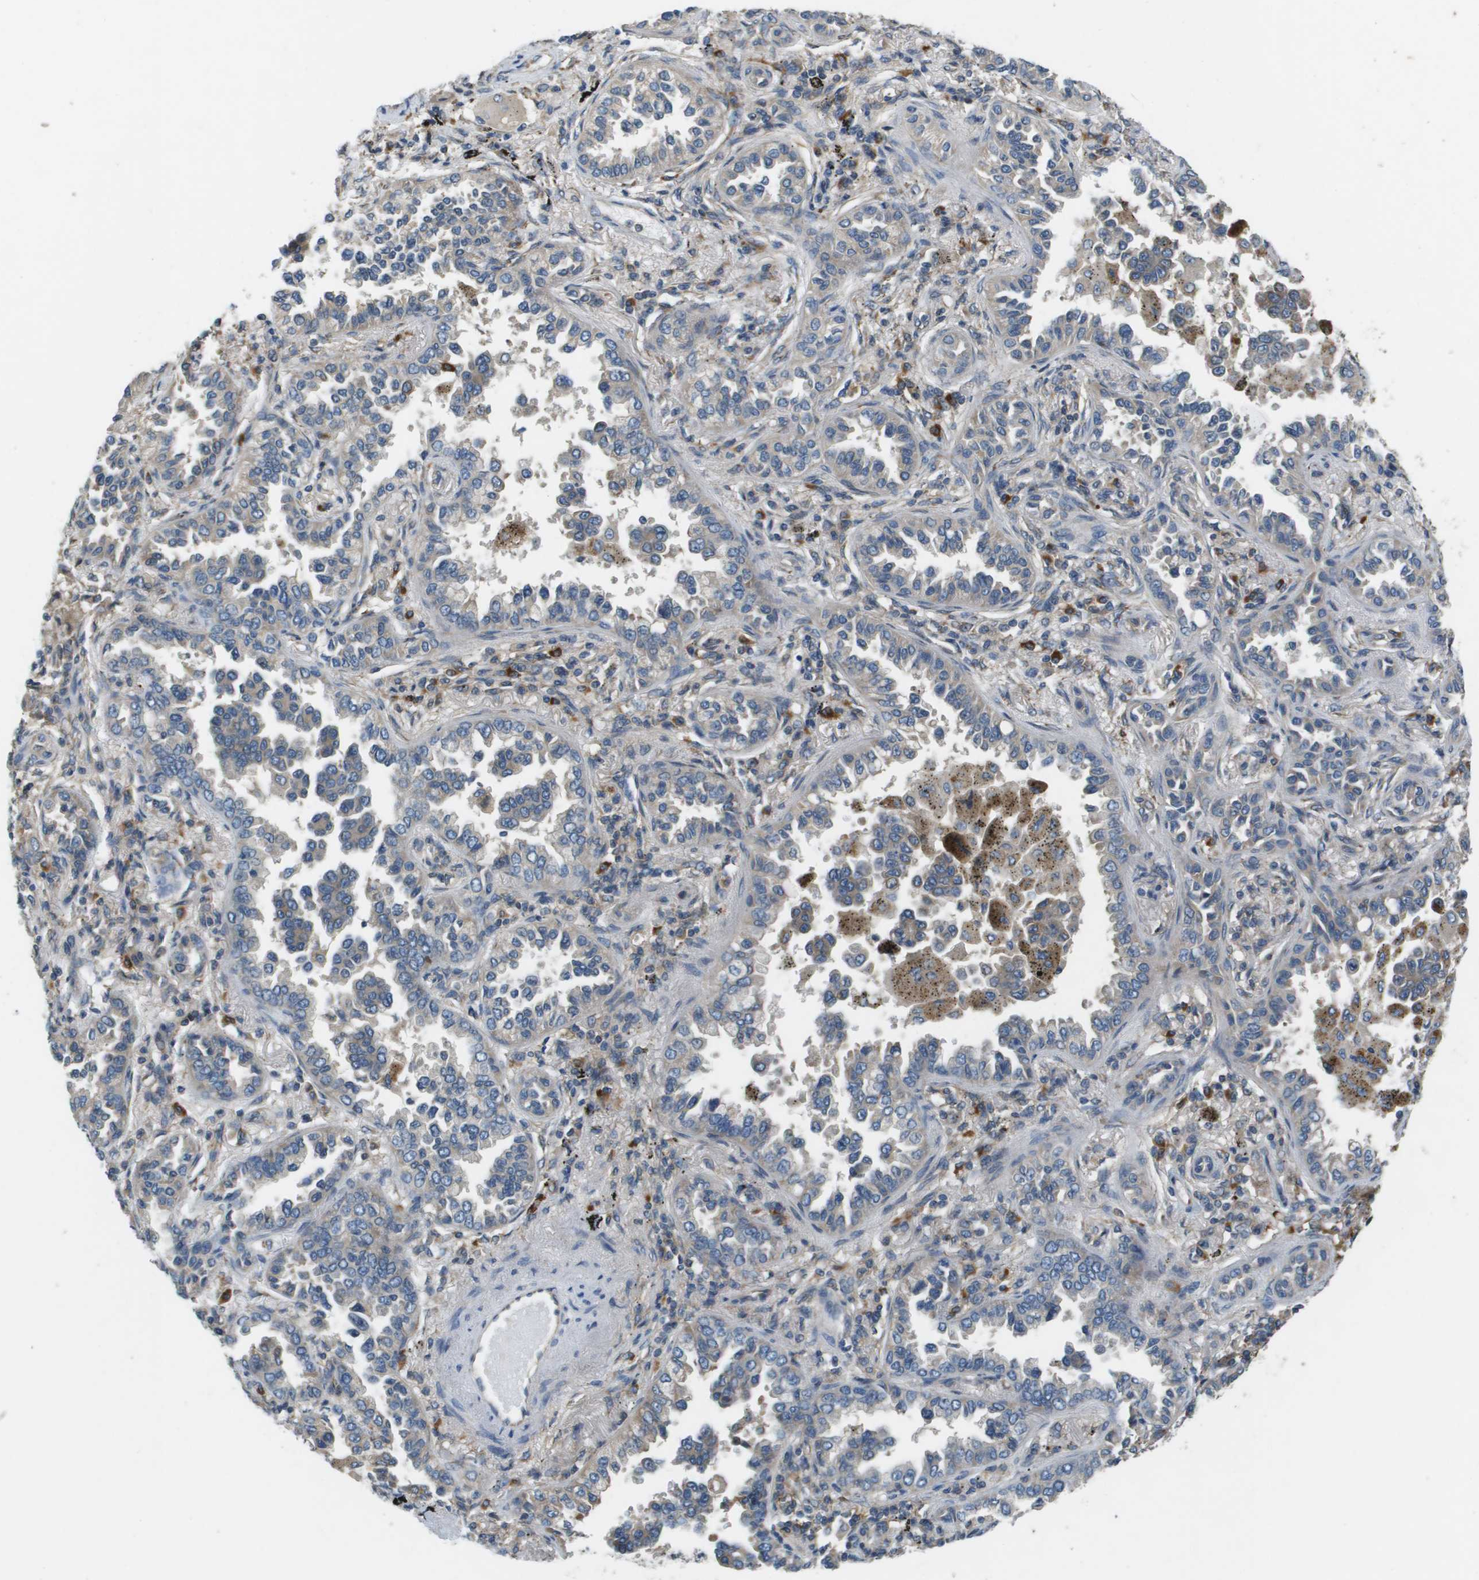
{"staining": {"intensity": "negative", "quantity": "none", "location": "none"}, "tissue": "lung cancer", "cell_type": "Tumor cells", "image_type": "cancer", "snomed": [{"axis": "morphology", "description": "Normal tissue, NOS"}, {"axis": "morphology", "description": "Adenocarcinoma, NOS"}, {"axis": "topography", "description": "Lung"}], "caption": "Immunohistochemical staining of human lung adenocarcinoma reveals no significant positivity in tumor cells.", "gene": "SAMSN1", "patient": {"sex": "male", "age": 59}}